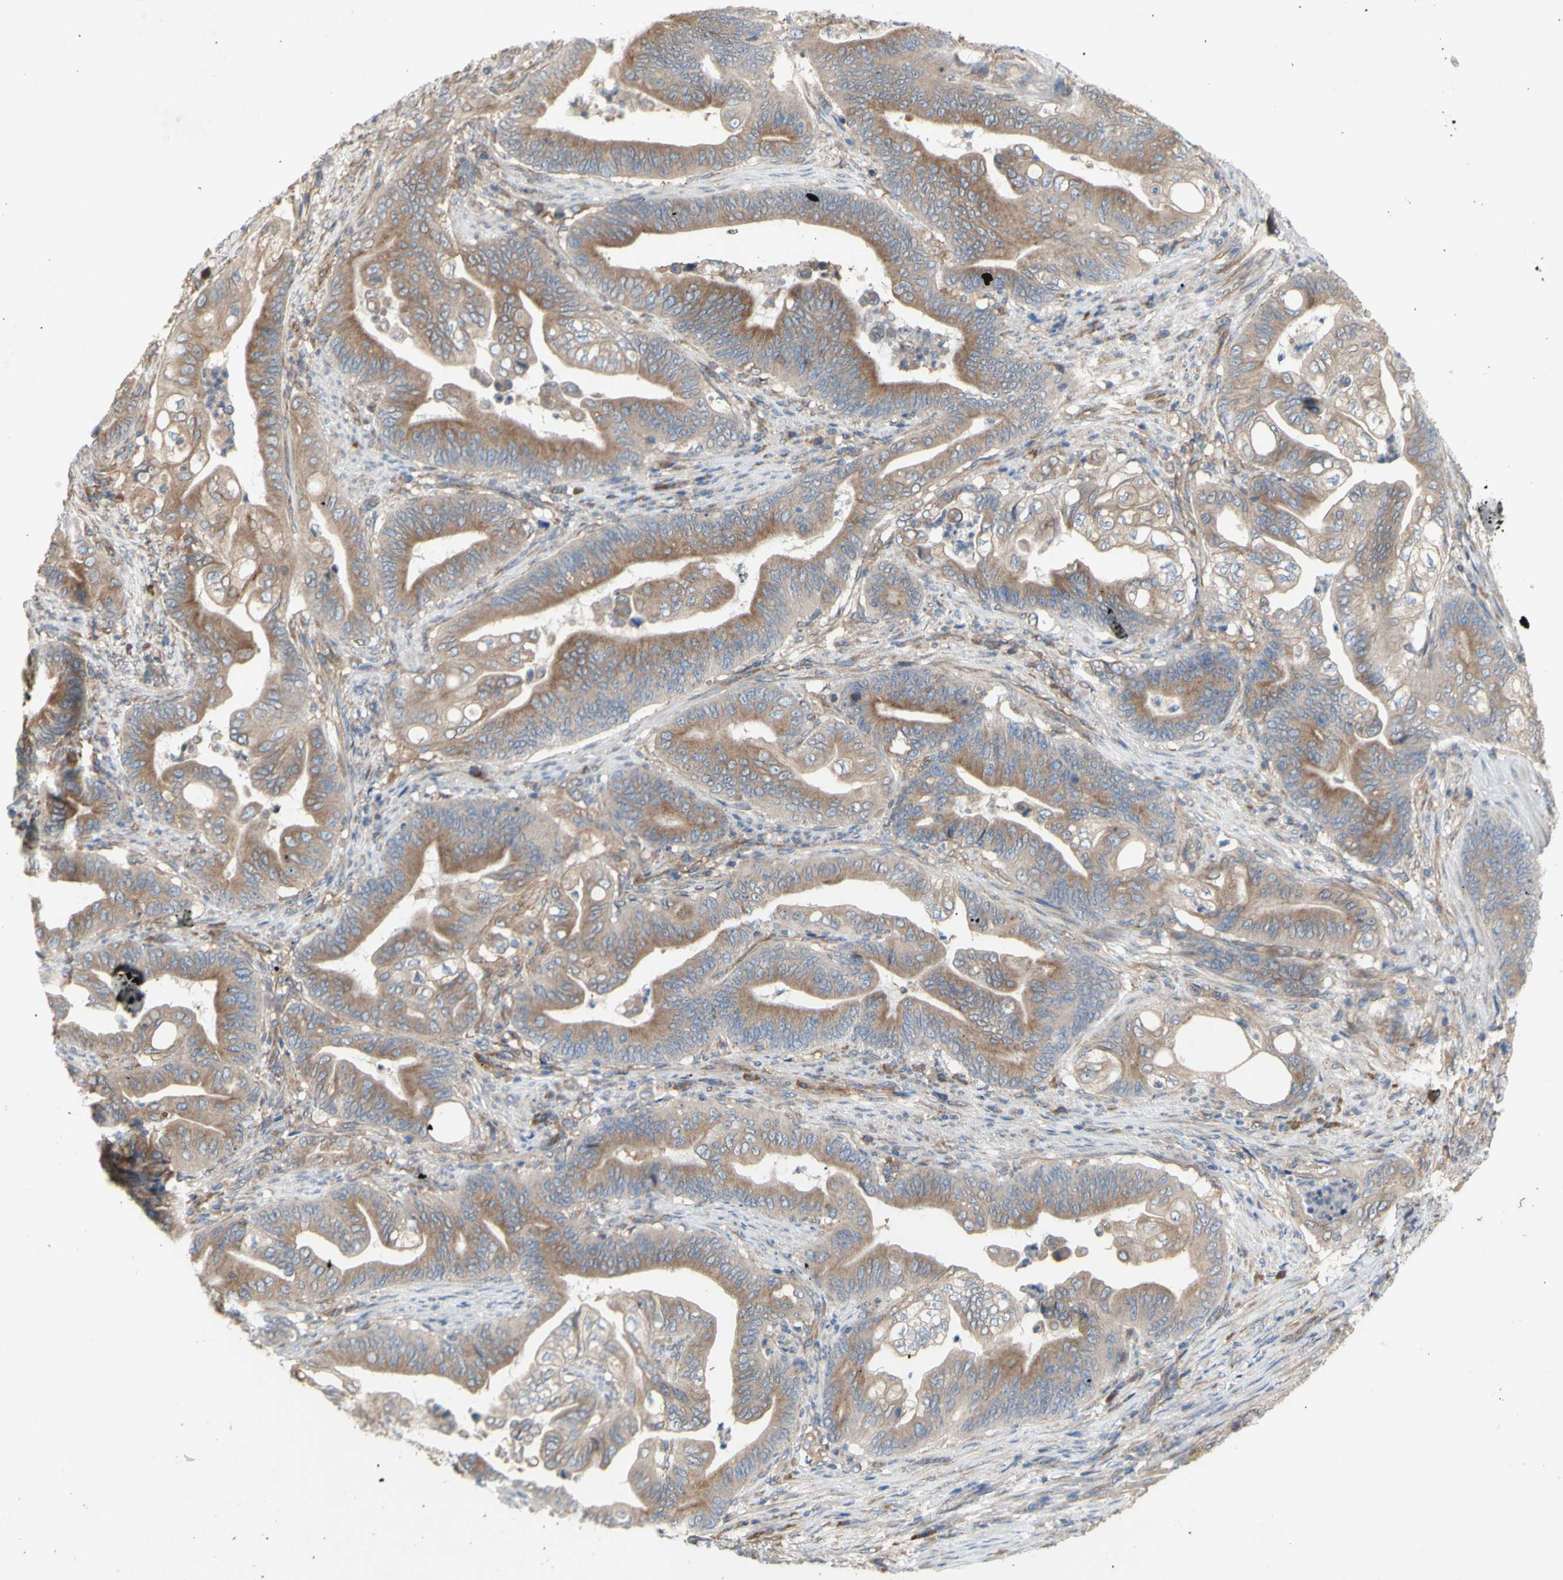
{"staining": {"intensity": "moderate", "quantity": ">75%", "location": "cytoplasmic/membranous"}, "tissue": "stomach cancer", "cell_type": "Tumor cells", "image_type": "cancer", "snomed": [{"axis": "morphology", "description": "Adenocarcinoma, NOS"}, {"axis": "topography", "description": "Stomach"}], "caption": "A micrograph of stomach adenocarcinoma stained for a protein reveals moderate cytoplasmic/membranous brown staining in tumor cells.", "gene": "KLC1", "patient": {"sex": "female", "age": 73}}